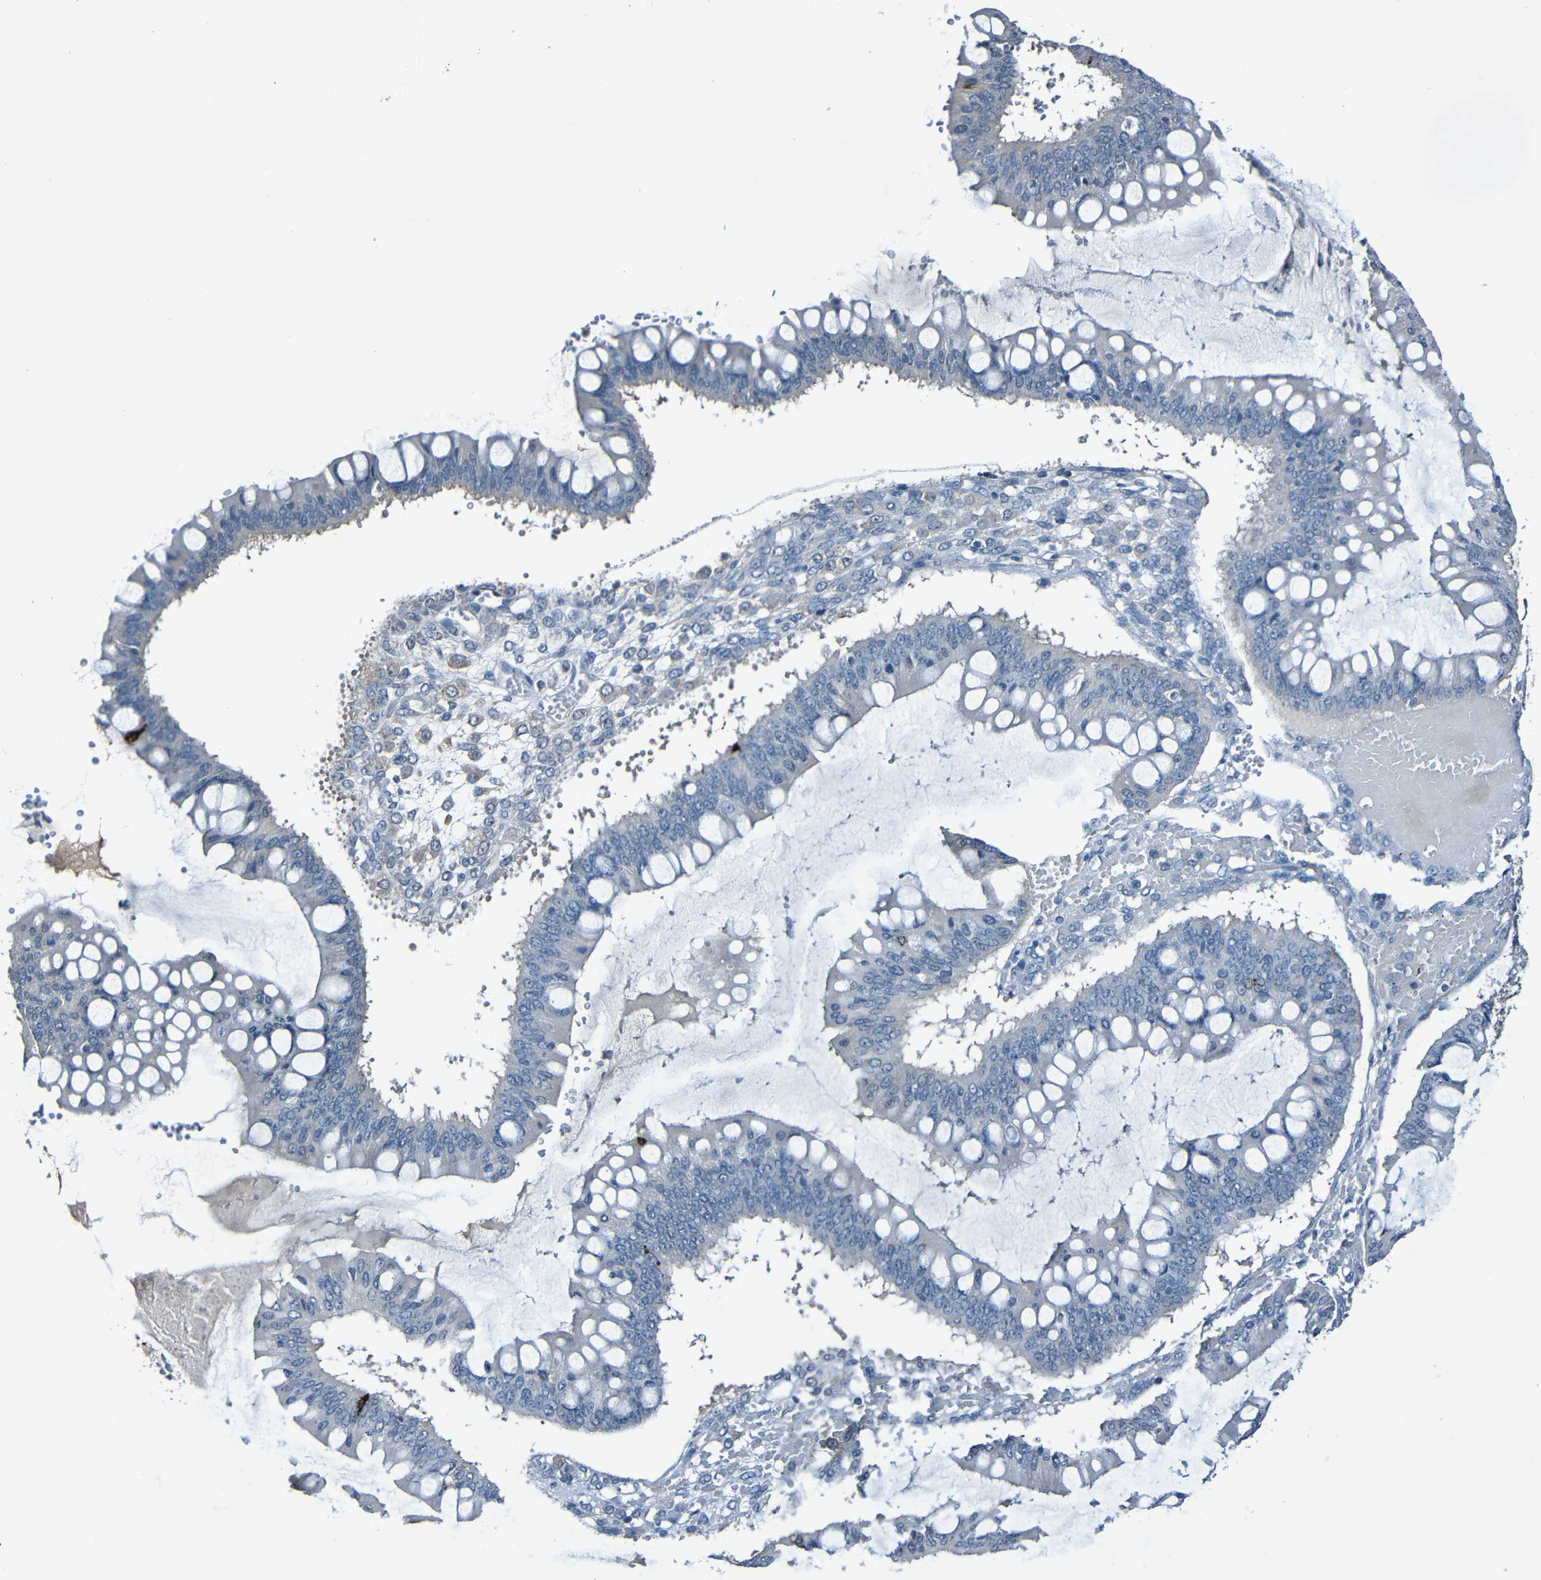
{"staining": {"intensity": "negative", "quantity": "none", "location": "none"}, "tissue": "ovarian cancer", "cell_type": "Tumor cells", "image_type": "cancer", "snomed": [{"axis": "morphology", "description": "Cystadenocarcinoma, mucinous, NOS"}, {"axis": "topography", "description": "Ovary"}], "caption": "Tumor cells show no significant staining in ovarian mucinous cystadenocarcinoma.", "gene": "LRRC70", "patient": {"sex": "female", "age": 73}}